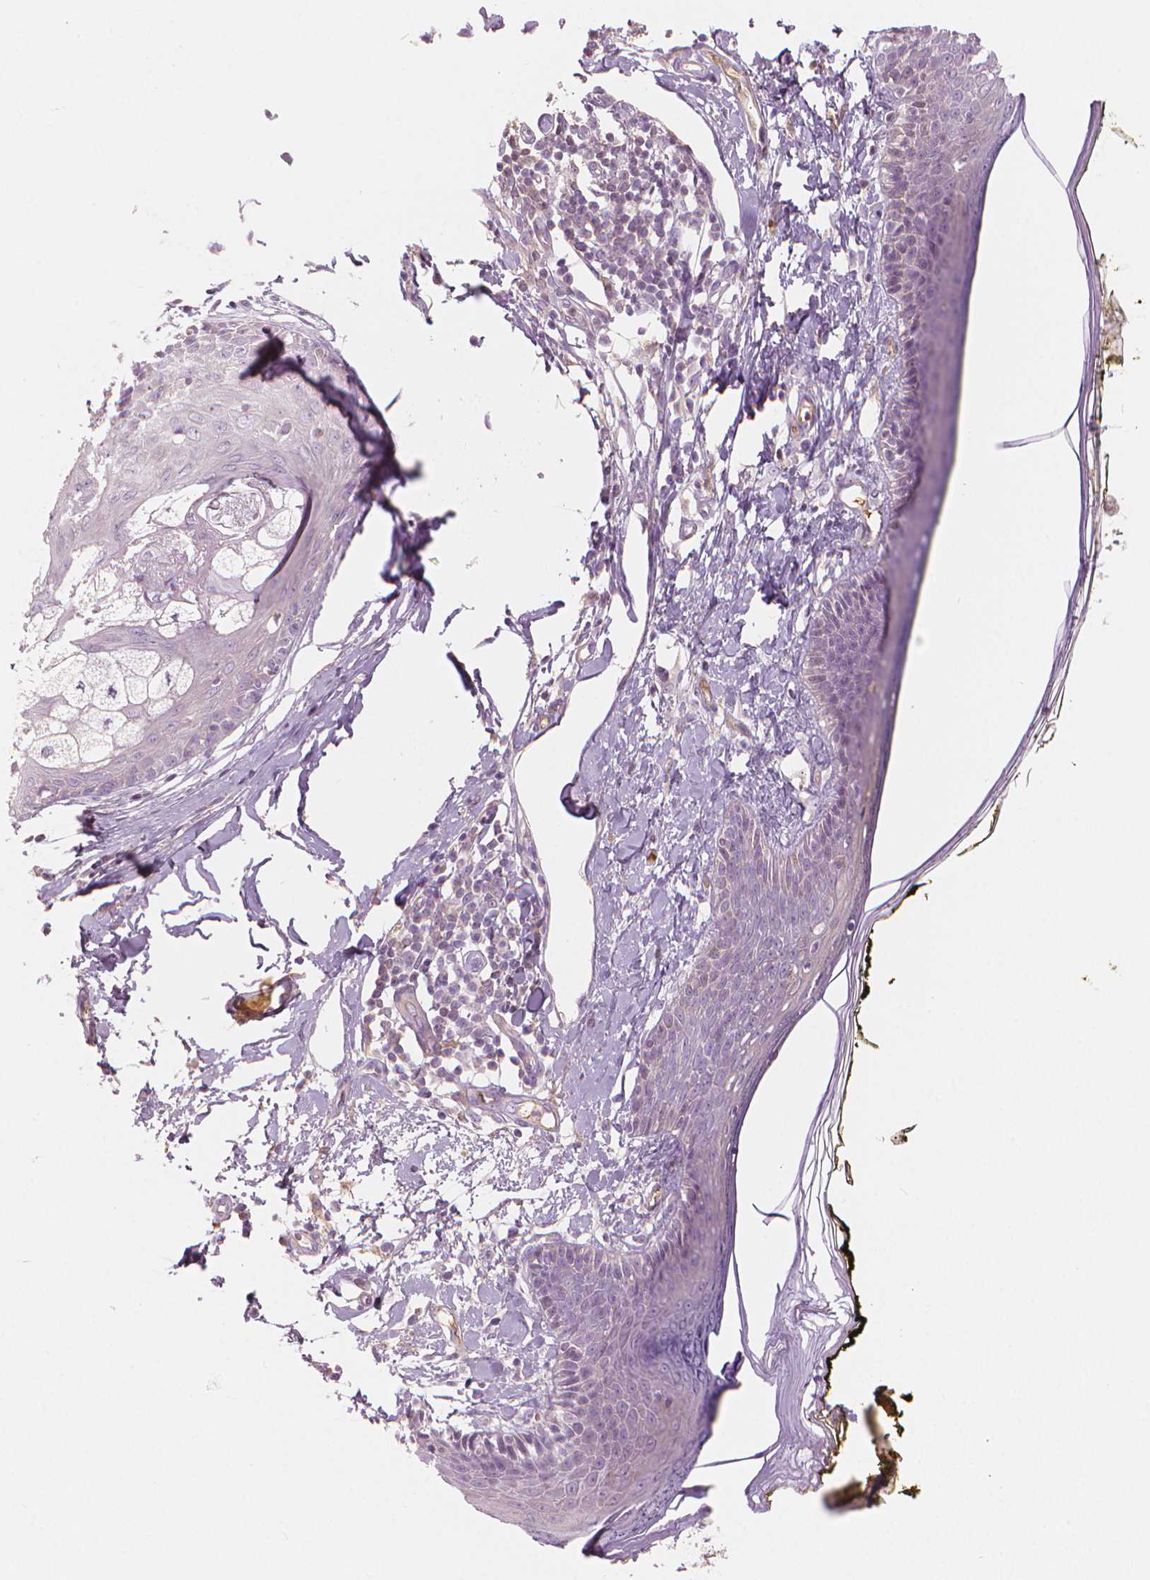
{"staining": {"intensity": "negative", "quantity": "none", "location": "none"}, "tissue": "skin", "cell_type": "Fibroblasts", "image_type": "normal", "snomed": [{"axis": "morphology", "description": "Normal tissue, NOS"}, {"axis": "topography", "description": "Skin"}], "caption": "Histopathology image shows no protein expression in fibroblasts of normal skin. (DAB IHC visualized using brightfield microscopy, high magnification).", "gene": "APOA4", "patient": {"sex": "male", "age": 76}}